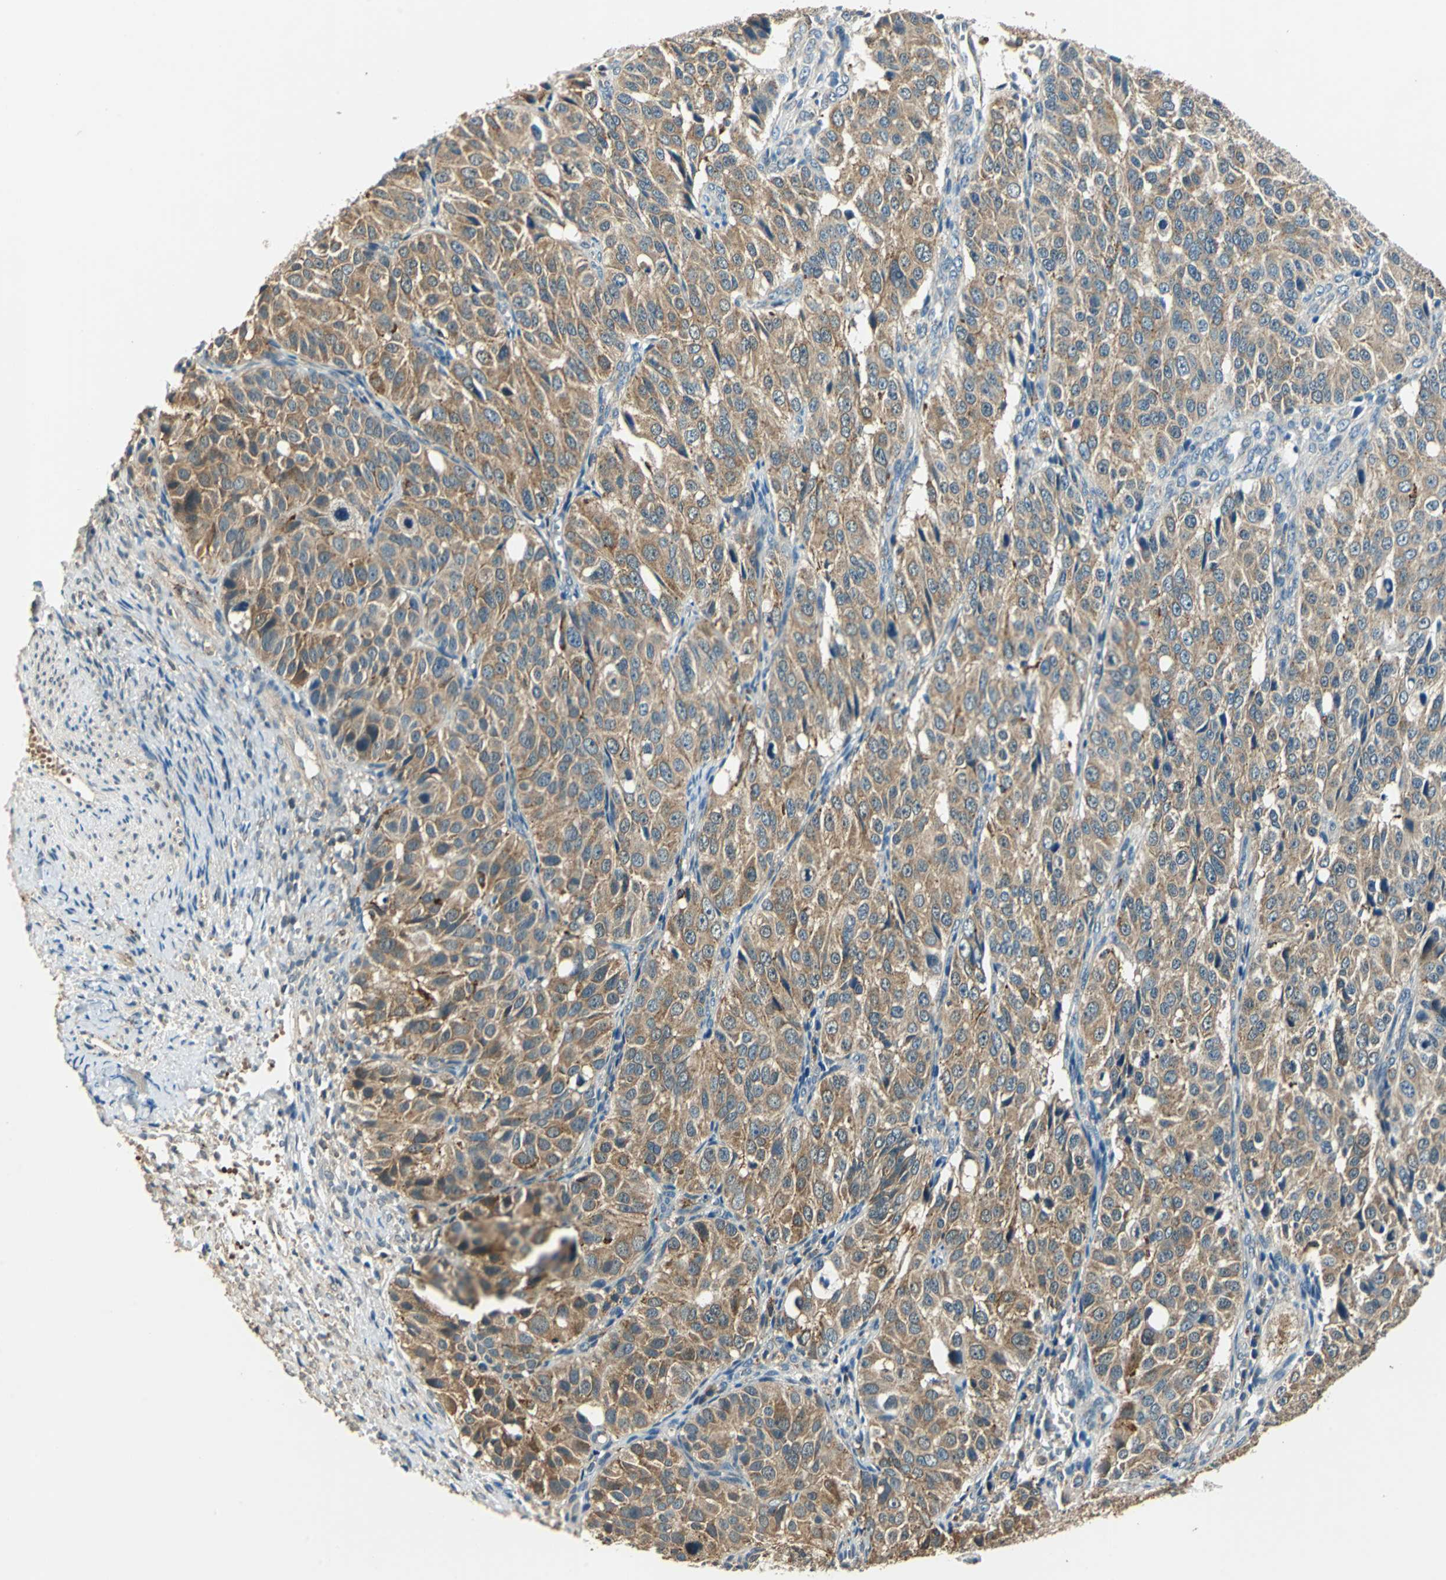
{"staining": {"intensity": "moderate", "quantity": ">75%", "location": "cytoplasmic/membranous"}, "tissue": "ovarian cancer", "cell_type": "Tumor cells", "image_type": "cancer", "snomed": [{"axis": "morphology", "description": "Carcinoma, endometroid"}, {"axis": "topography", "description": "Ovary"}], "caption": "Tumor cells exhibit medium levels of moderate cytoplasmic/membranous expression in about >75% of cells in ovarian endometroid carcinoma. The protein of interest is stained brown, and the nuclei are stained in blue (DAB (3,3'-diaminobenzidine) IHC with brightfield microscopy, high magnification).", "gene": "NIT1", "patient": {"sex": "female", "age": 51}}